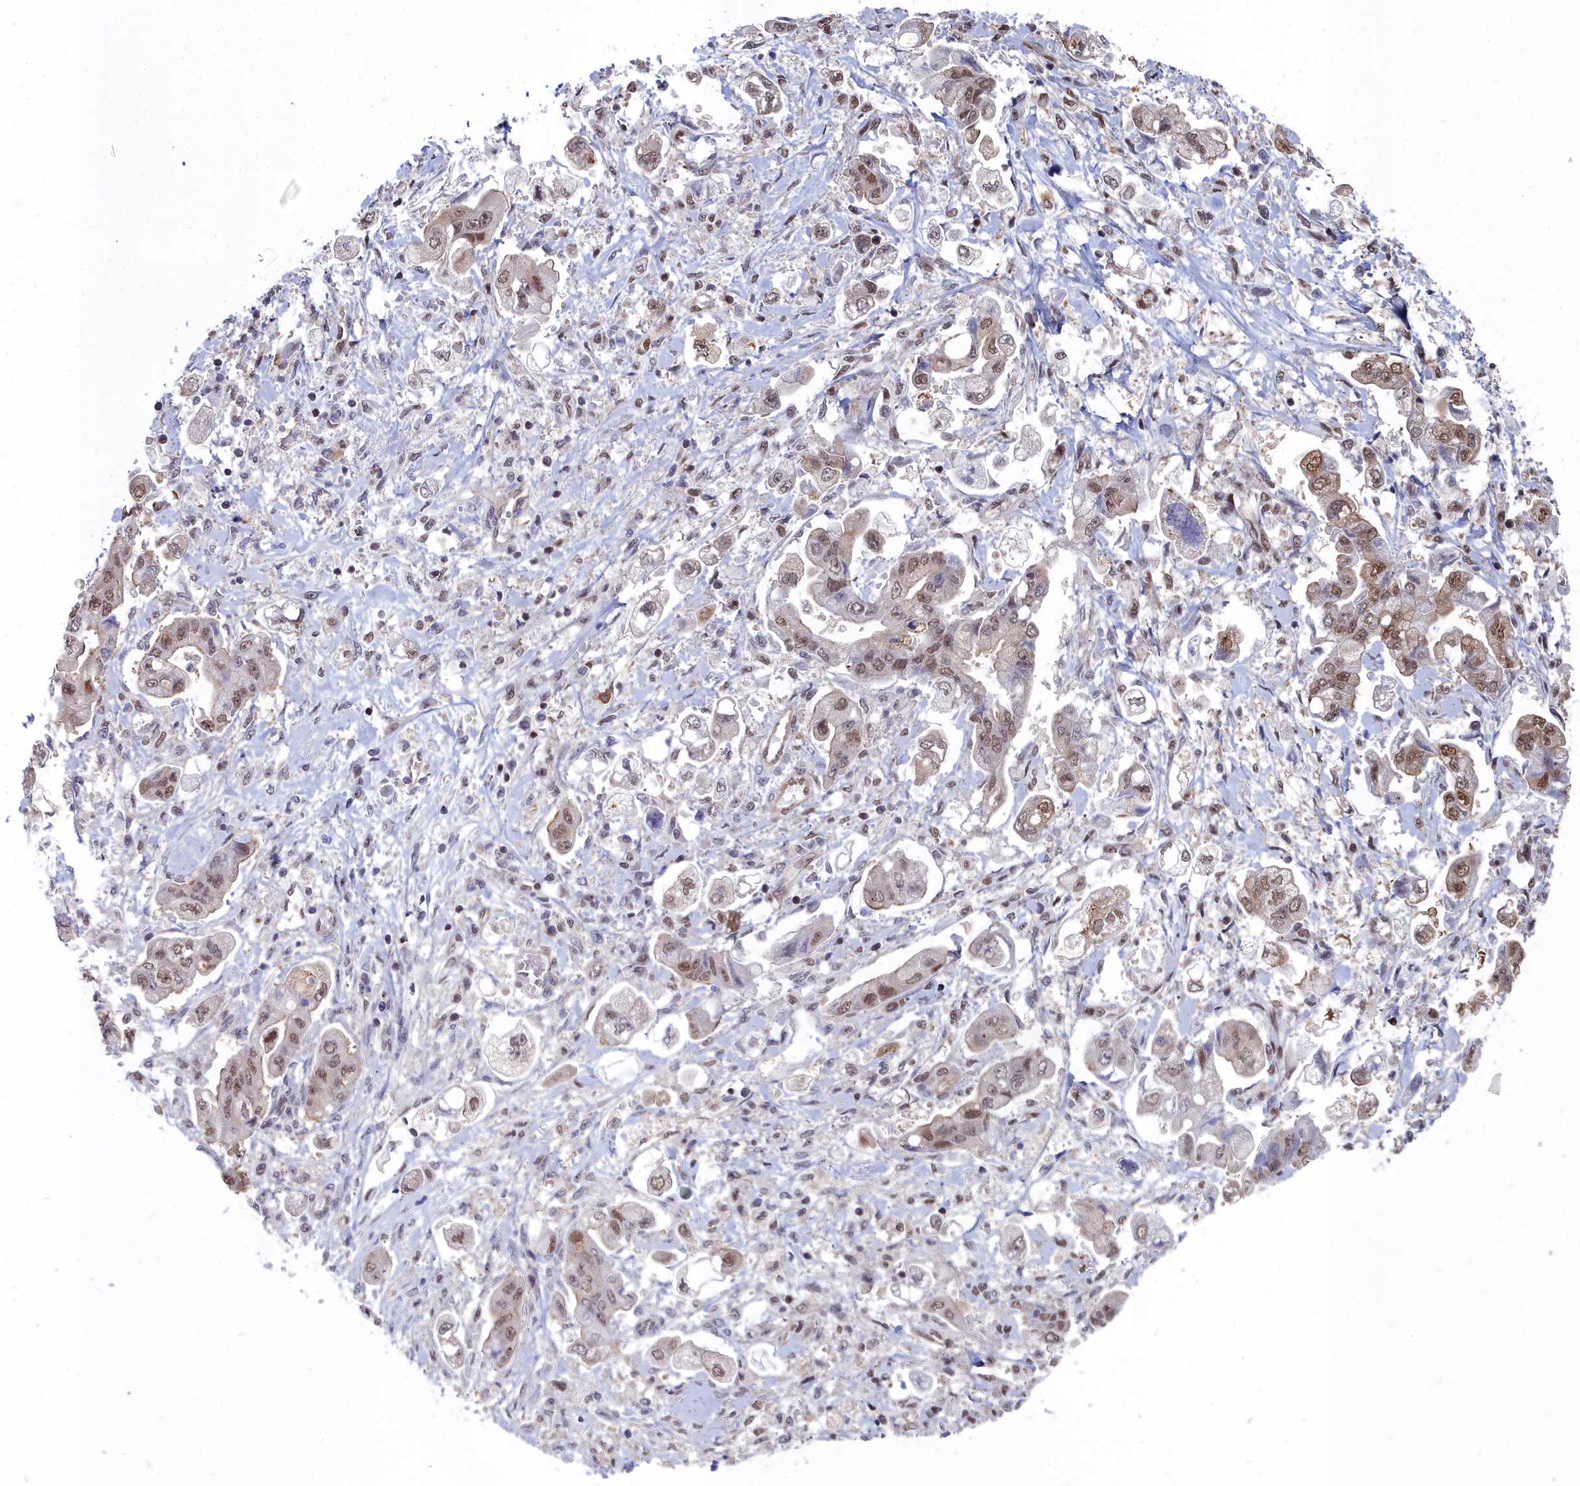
{"staining": {"intensity": "moderate", "quantity": "25%-75%", "location": "nuclear"}, "tissue": "stomach cancer", "cell_type": "Tumor cells", "image_type": "cancer", "snomed": [{"axis": "morphology", "description": "Adenocarcinoma, NOS"}, {"axis": "topography", "description": "Stomach"}], "caption": "Immunohistochemistry (IHC) of adenocarcinoma (stomach) displays medium levels of moderate nuclear positivity in about 25%-75% of tumor cells. The staining was performed using DAB (3,3'-diaminobenzidine), with brown indicating positive protein expression. Nuclei are stained blue with hematoxylin.", "gene": "RPS27A", "patient": {"sex": "male", "age": 62}}